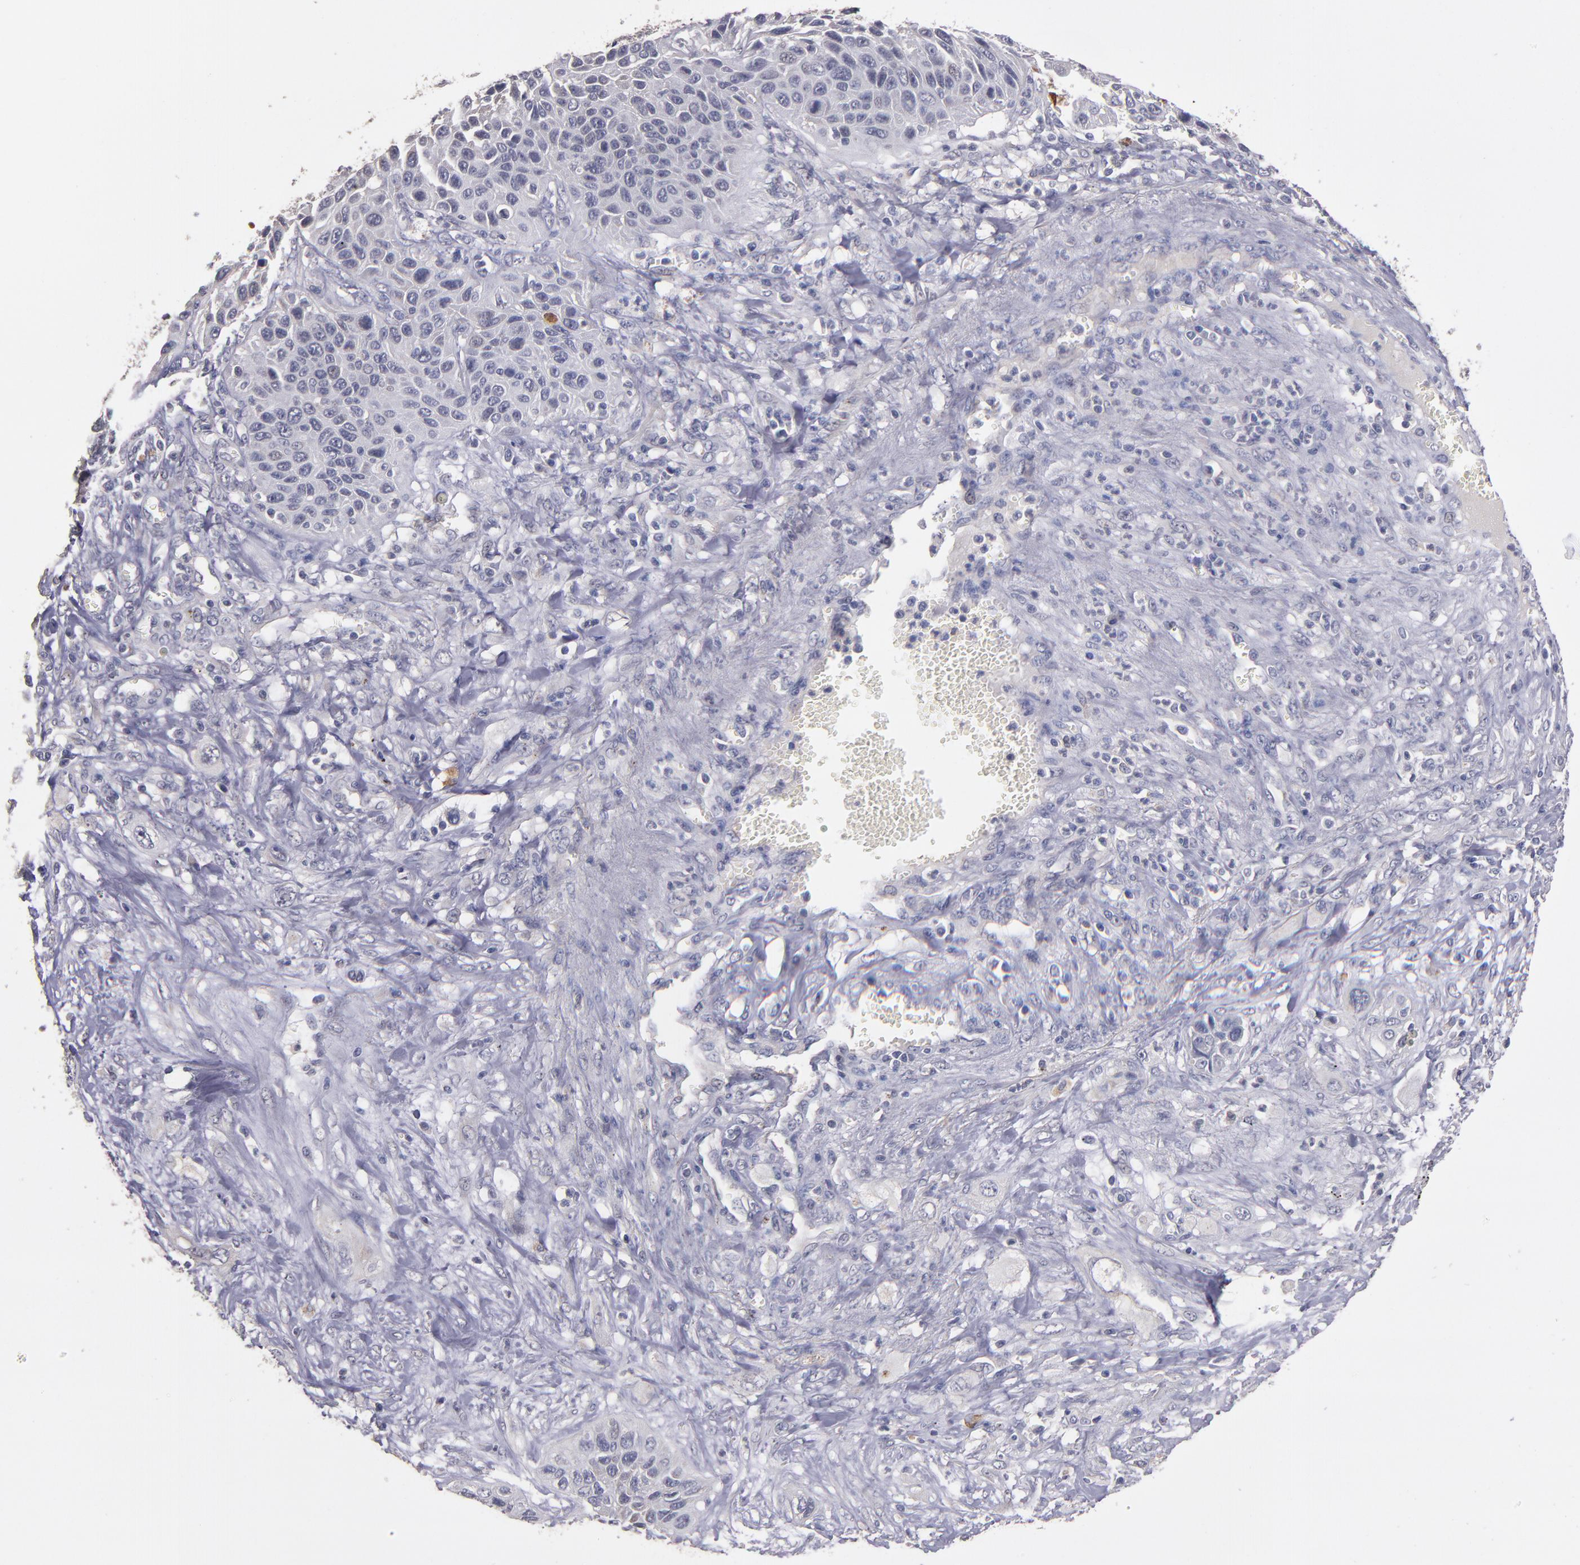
{"staining": {"intensity": "weak", "quantity": "25%-75%", "location": "cytoplasmic/membranous"}, "tissue": "lung cancer", "cell_type": "Tumor cells", "image_type": "cancer", "snomed": [{"axis": "morphology", "description": "Squamous cell carcinoma, NOS"}, {"axis": "topography", "description": "Lung"}], "caption": "Human lung cancer stained with a protein marker displays weak staining in tumor cells.", "gene": "MAGEE1", "patient": {"sex": "female", "age": 76}}